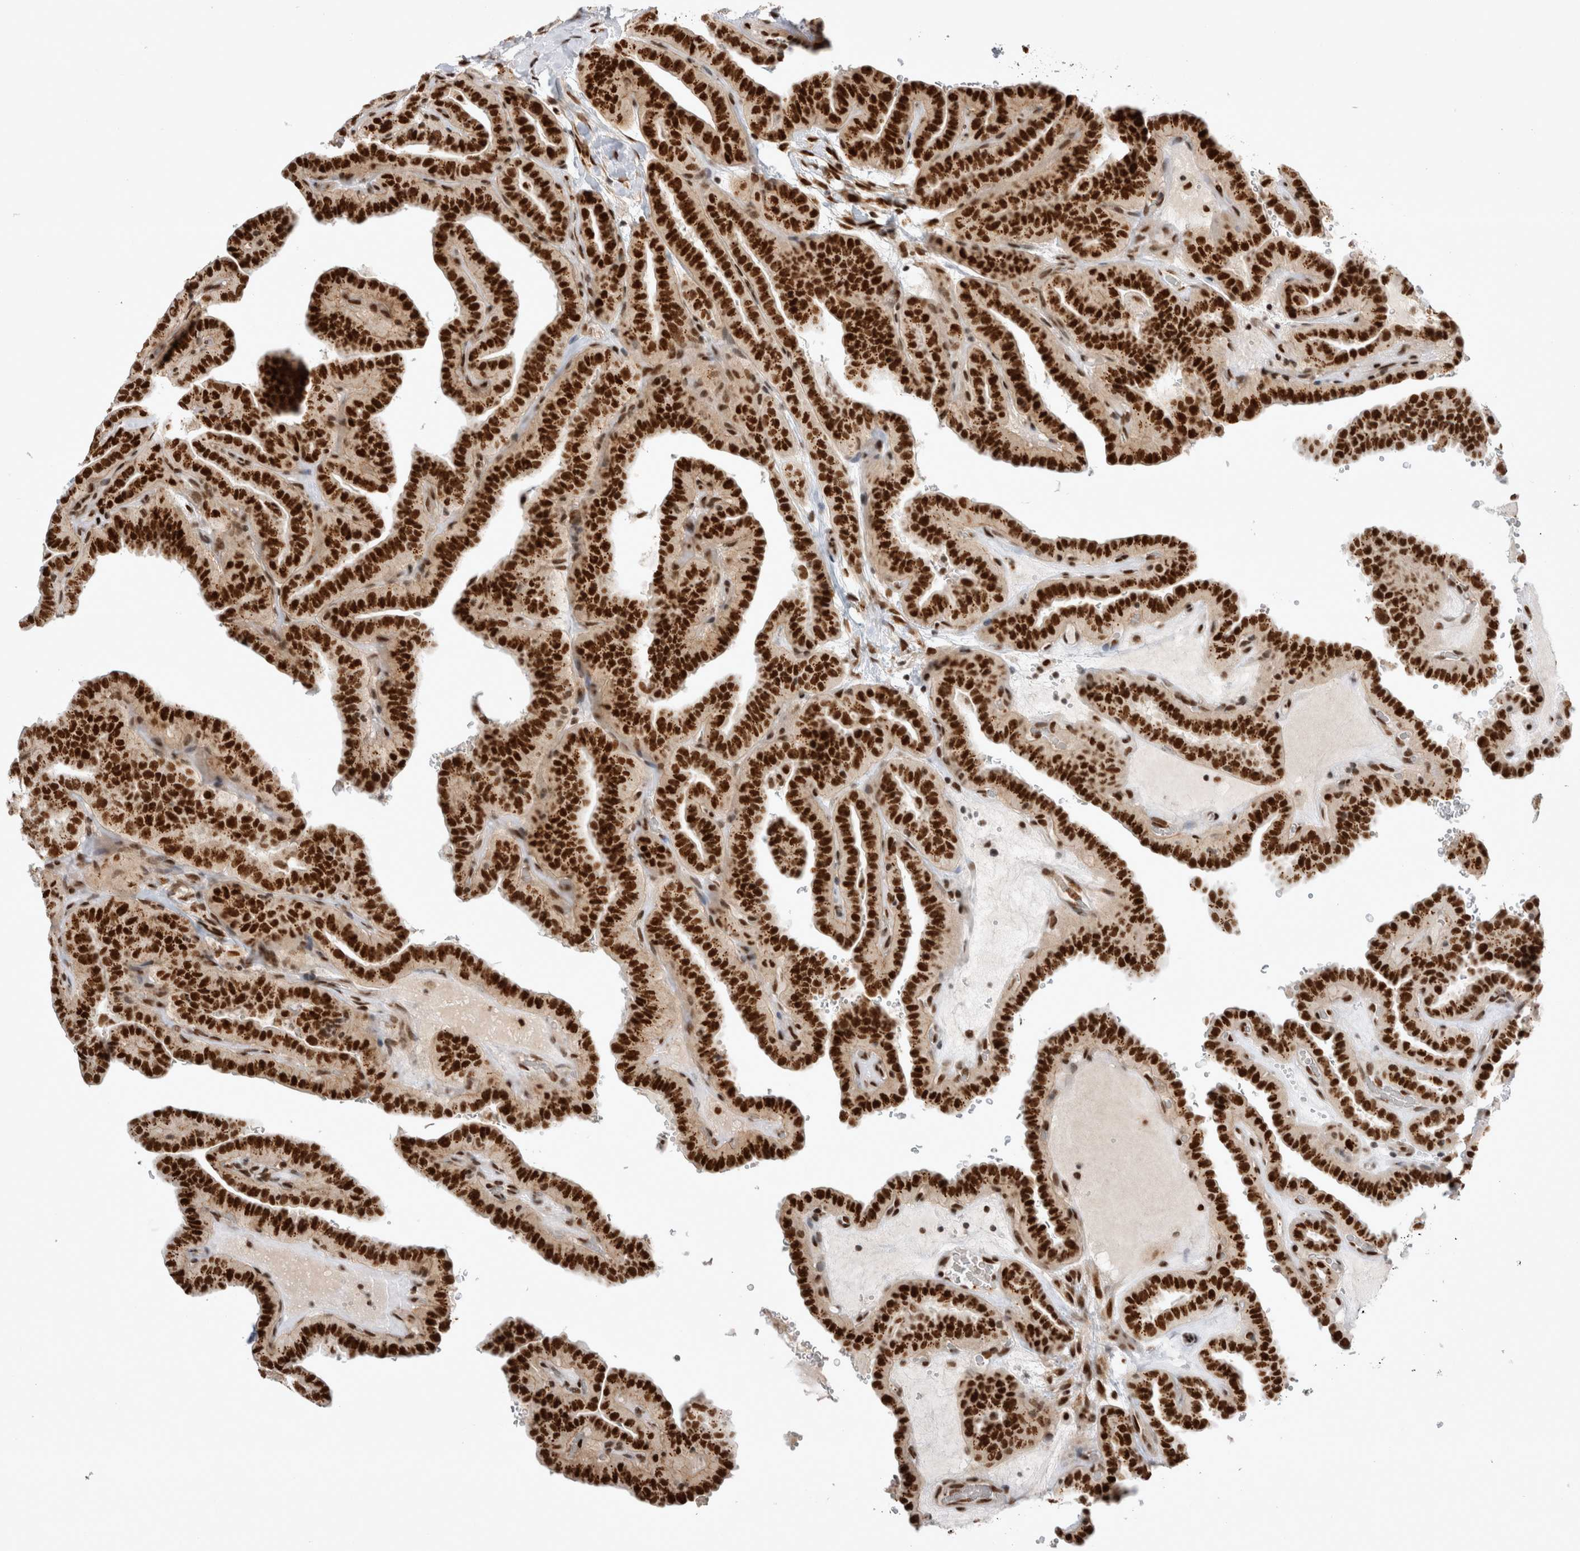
{"staining": {"intensity": "strong", "quantity": ">75%", "location": "nuclear"}, "tissue": "thyroid cancer", "cell_type": "Tumor cells", "image_type": "cancer", "snomed": [{"axis": "morphology", "description": "Papillary adenocarcinoma, NOS"}, {"axis": "topography", "description": "Thyroid gland"}], "caption": "This image reveals papillary adenocarcinoma (thyroid) stained with IHC to label a protein in brown. The nuclear of tumor cells show strong positivity for the protein. Nuclei are counter-stained blue.", "gene": "EYA2", "patient": {"sex": "male", "age": 77}}